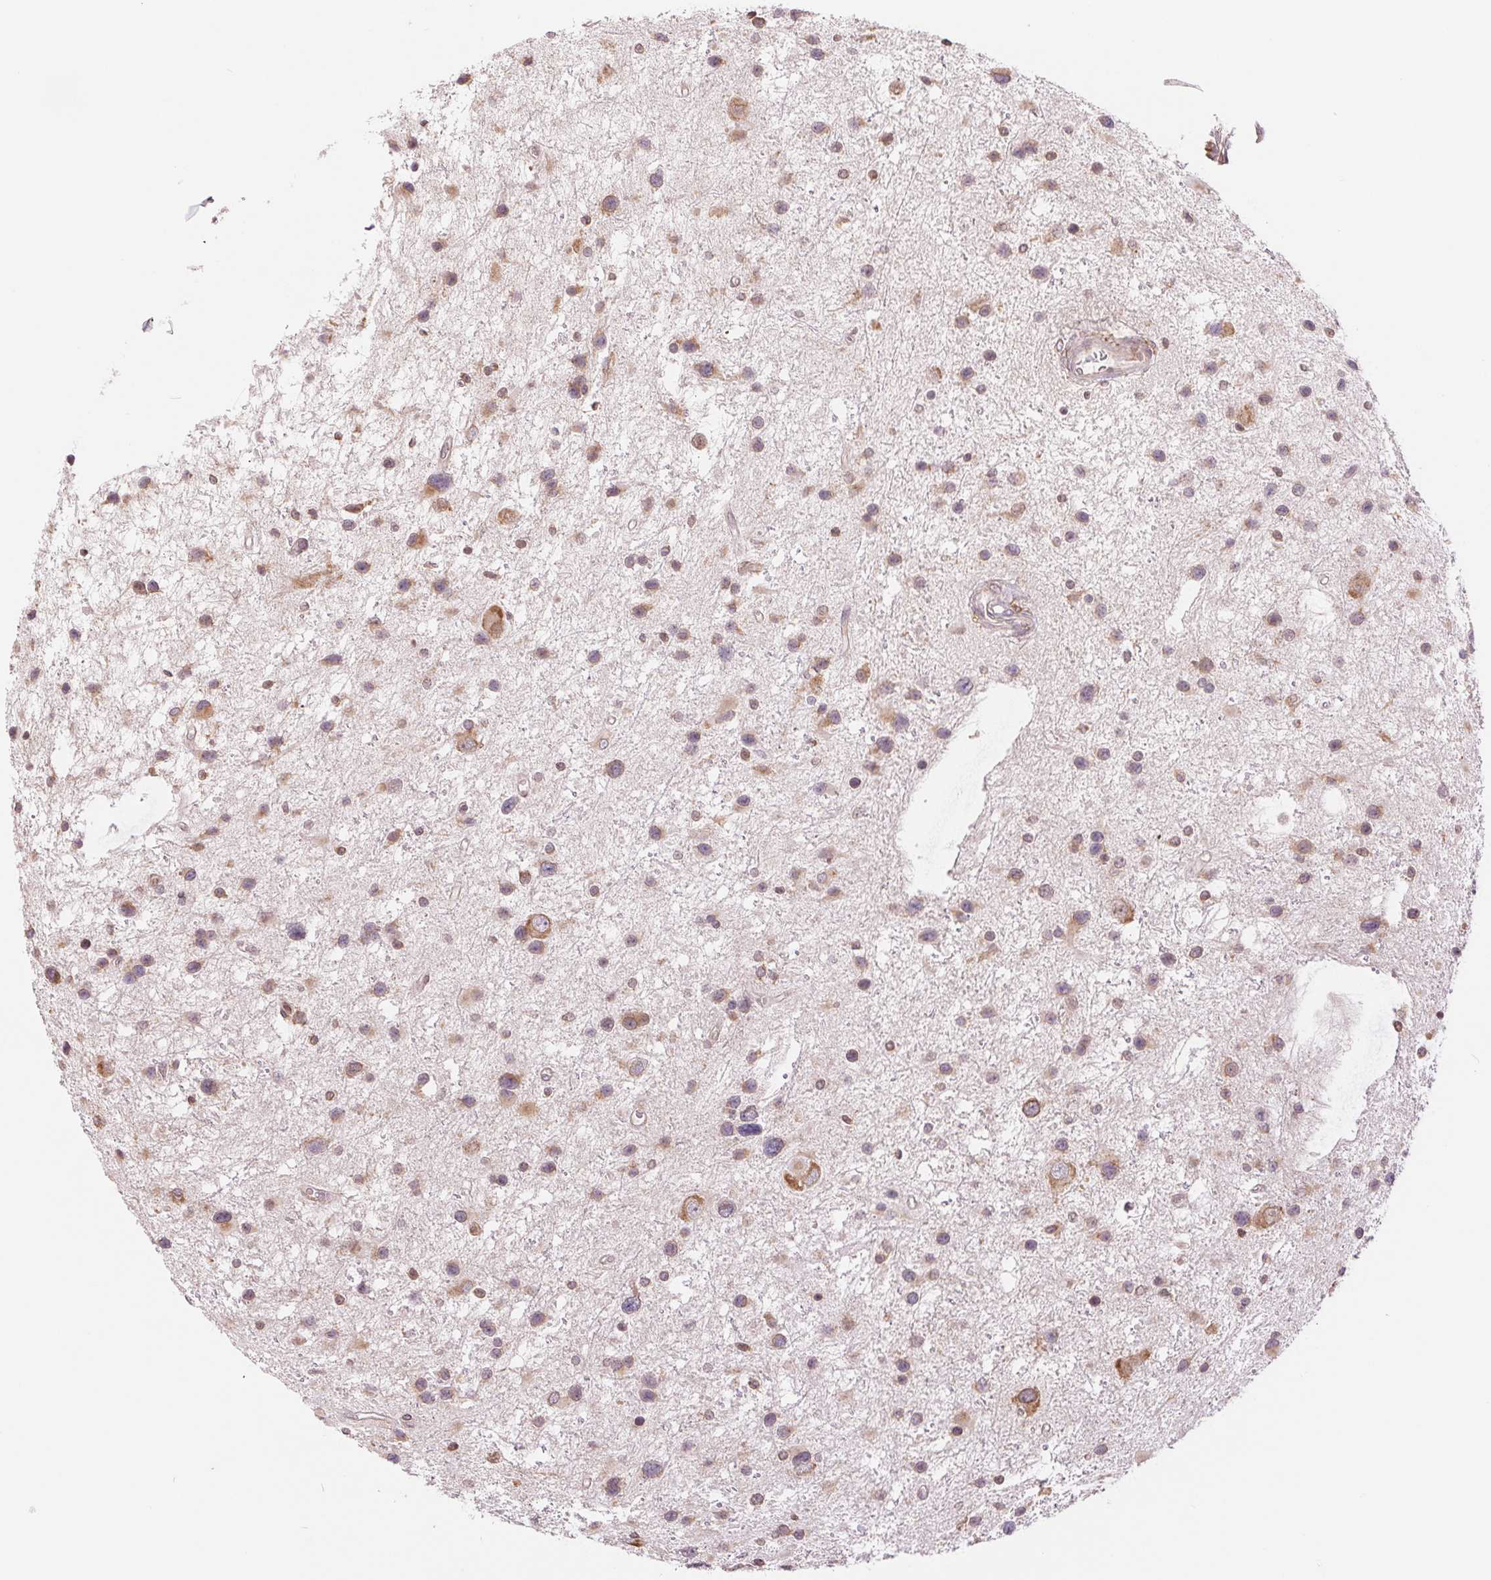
{"staining": {"intensity": "moderate", "quantity": ">75%", "location": "cytoplasmic/membranous"}, "tissue": "glioma", "cell_type": "Tumor cells", "image_type": "cancer", "snomed": [{"axis": "morphology", "description": "Glioma, malignant, Low grade"}, {"axis": "topography", "description": "Brain"}], "caption": "Glioma was stained to show a protein in brown. There is medium levels of moderate cytoplasmic/membranous staining in about >75% of tumor cells.", "gene": "RPN1", "patient": {"sex": "female", "age": 32}}